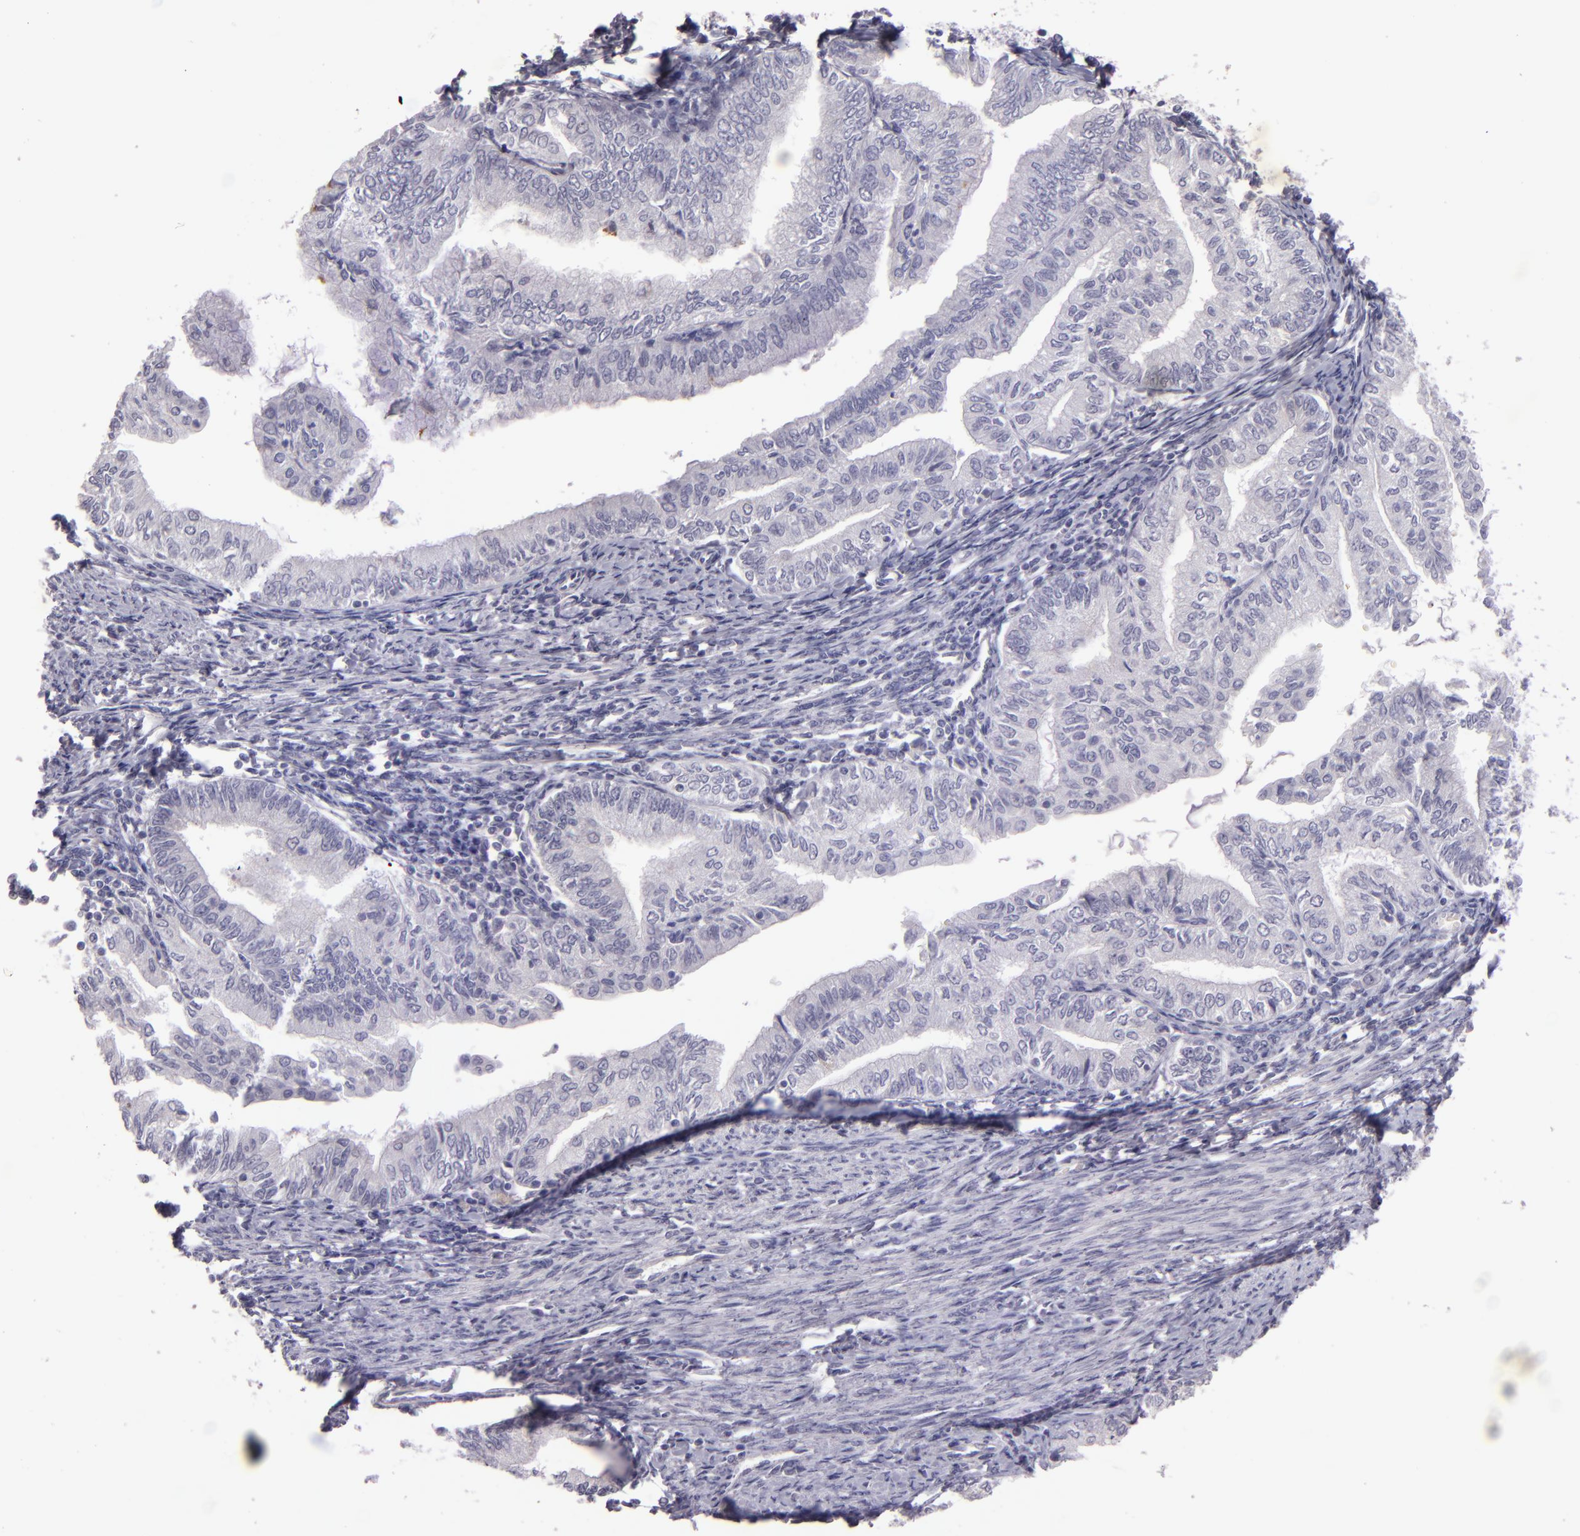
{"staining": {"intensity": "negative", "quantity": "none", "location": "none"}, "tissue": "endometrial cancer", "cell_type": "Tumor cells", "image_type": "cancer", "snomed": [{"axis": "morphology", "description": "Adenocarcinoma, NOS"}, {"axis": "topography", "description": "Endometrium"}], "caption": "IHC micrograph of human endometrial cancer stained for a protein (brown), which demonstrates no positivity in tumor cells.", "gene": "SNCB", "patient": {"sex": "female", "age": 66}}